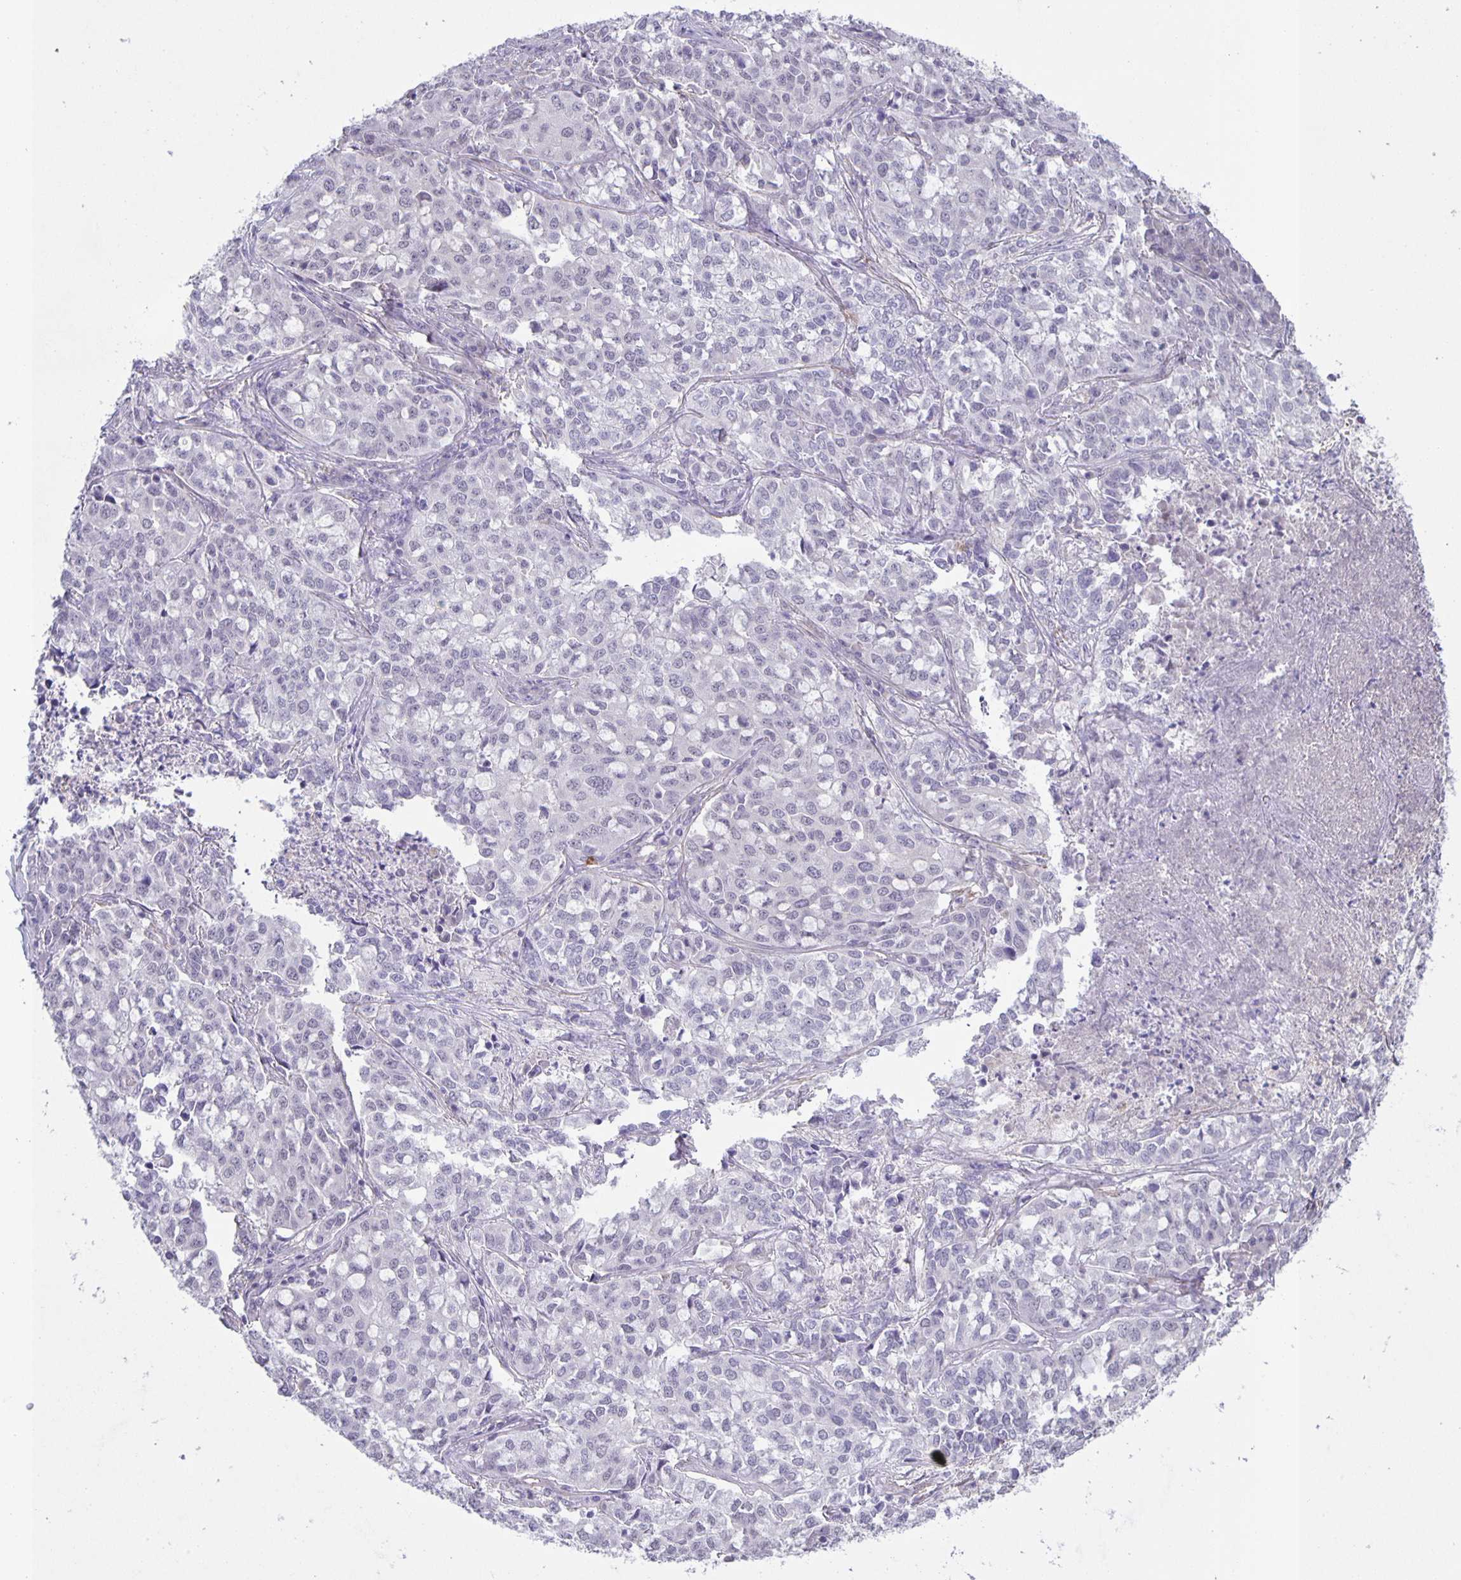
{"staining": {"intensity": "negative", "quantity": "none", "location": "none"}, "tissue": "lung cancer", "cell_type": "Tumor cells", "image_type": "cancer", "snomed": [{"axis": "morphology", "description": "Adenocarcinoma, NOS"}, {"axis": "morphology", "description": "Adenocarcinoma, metastatic, NOS"}, {"axis": "topography", "description": "Lymph node"}, {"axis": "topography", "description": "Lung"}], "caption": "High power microscopy photomicrograph of an immunohistochemistry photomicrograph of lung cancer (adenocarcinoma), revealing no significant positivity in tumor cells. (DAB (3,3'-diaminobenzidine) immunohistochemistry (IHC) with hematoxylin counter stain).", "gene": "SRCIN1", "patient": {"sex": "female", "age": 65}}